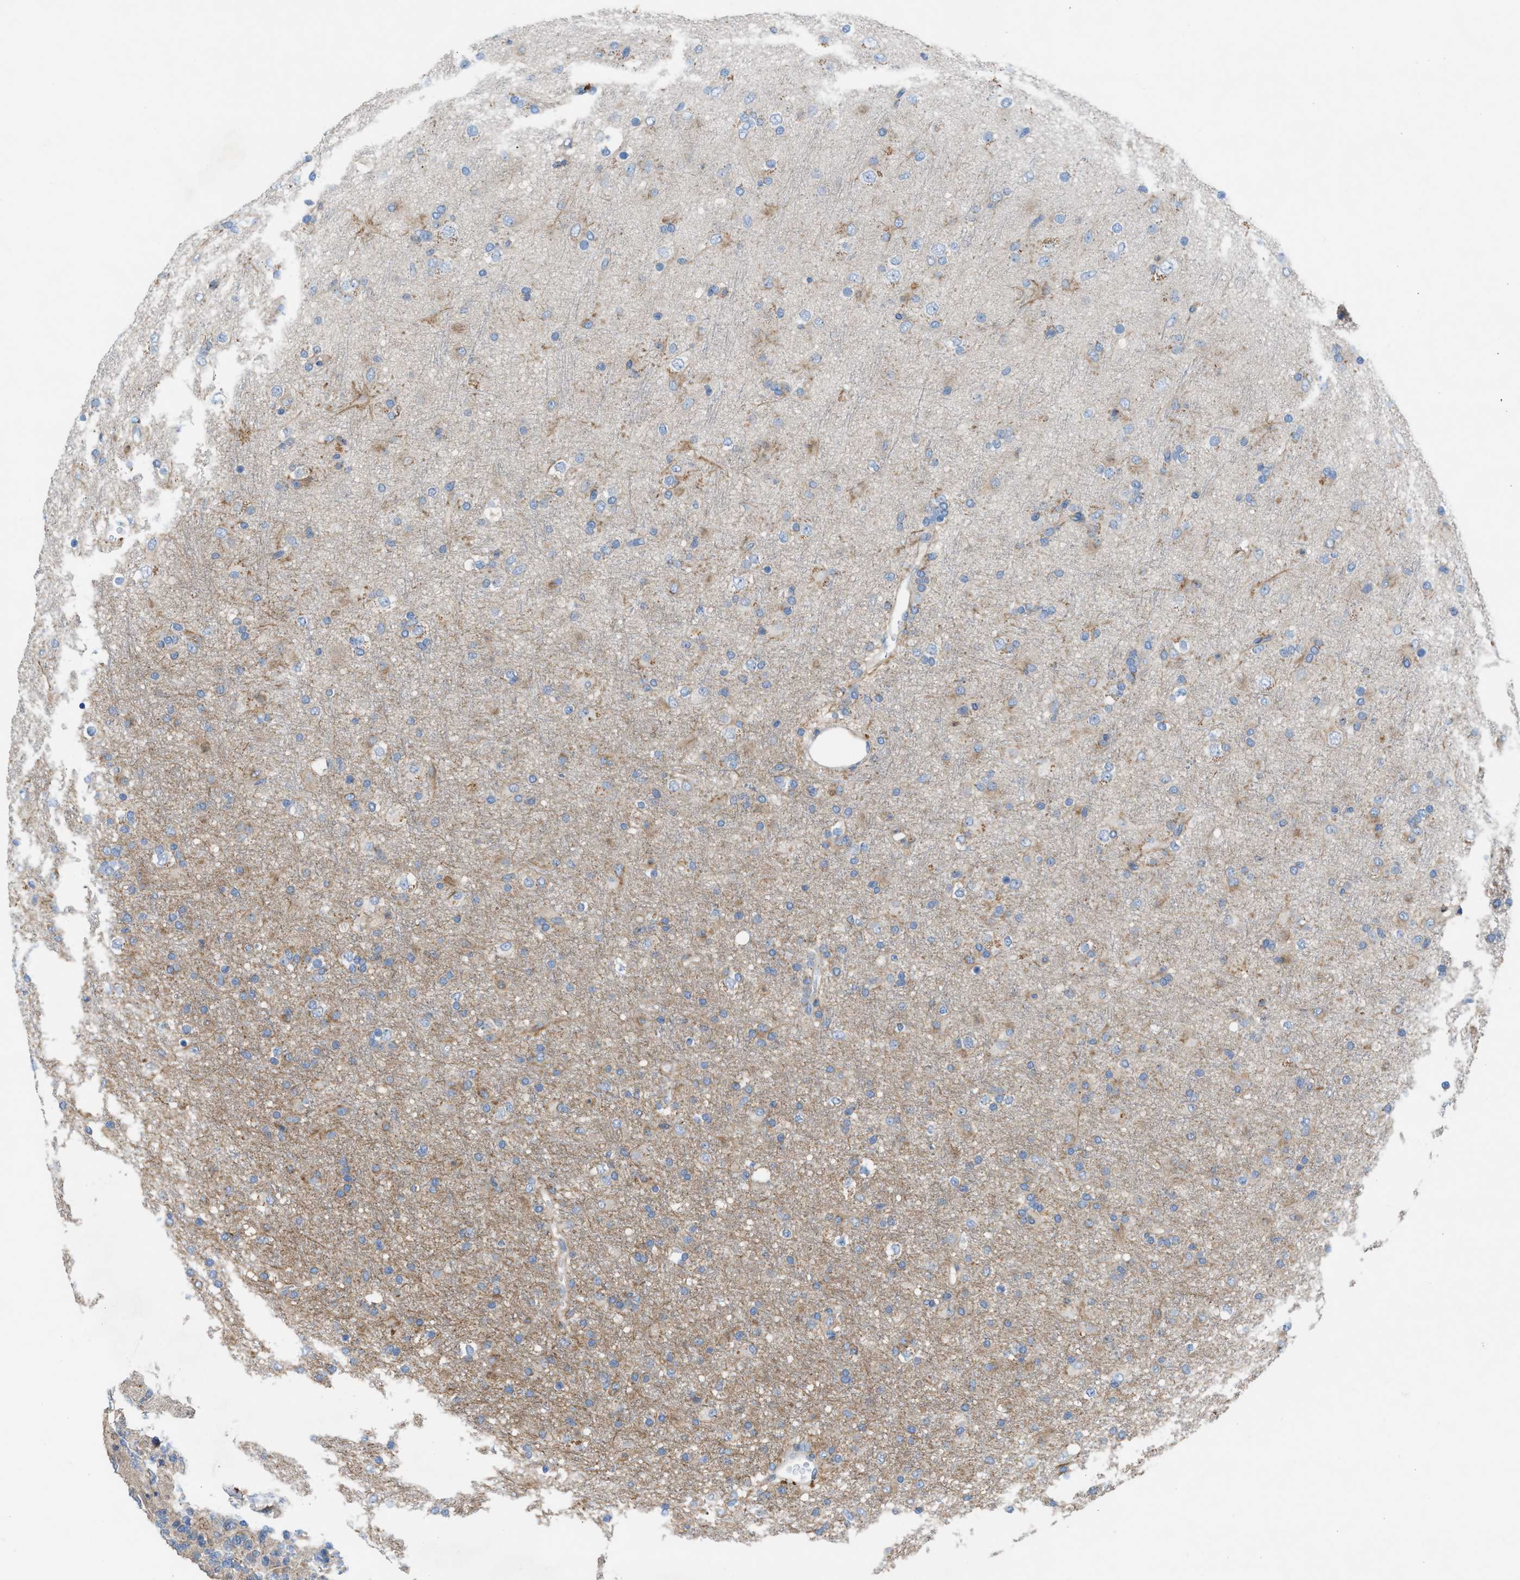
{"staining": {"intensity": "weak", "quantity": "<25%", "location": "cytoplasmic/membranous"}, "tissue": "glioma", "cell_type": "Tumor cells", "image_type": "cancer", "snomed": [{"axis": "morphology", "description": "Glioma, malignant, Low grade"}, {"axis": "topography", "description": "Brain"}], "caption": "This is a histopathology image of IHC staining of low-grade glioma (malignant), which shows no expression in tumor cells.", "gene": "AOAH", "patient": {"sex": "male", "age": 65}}